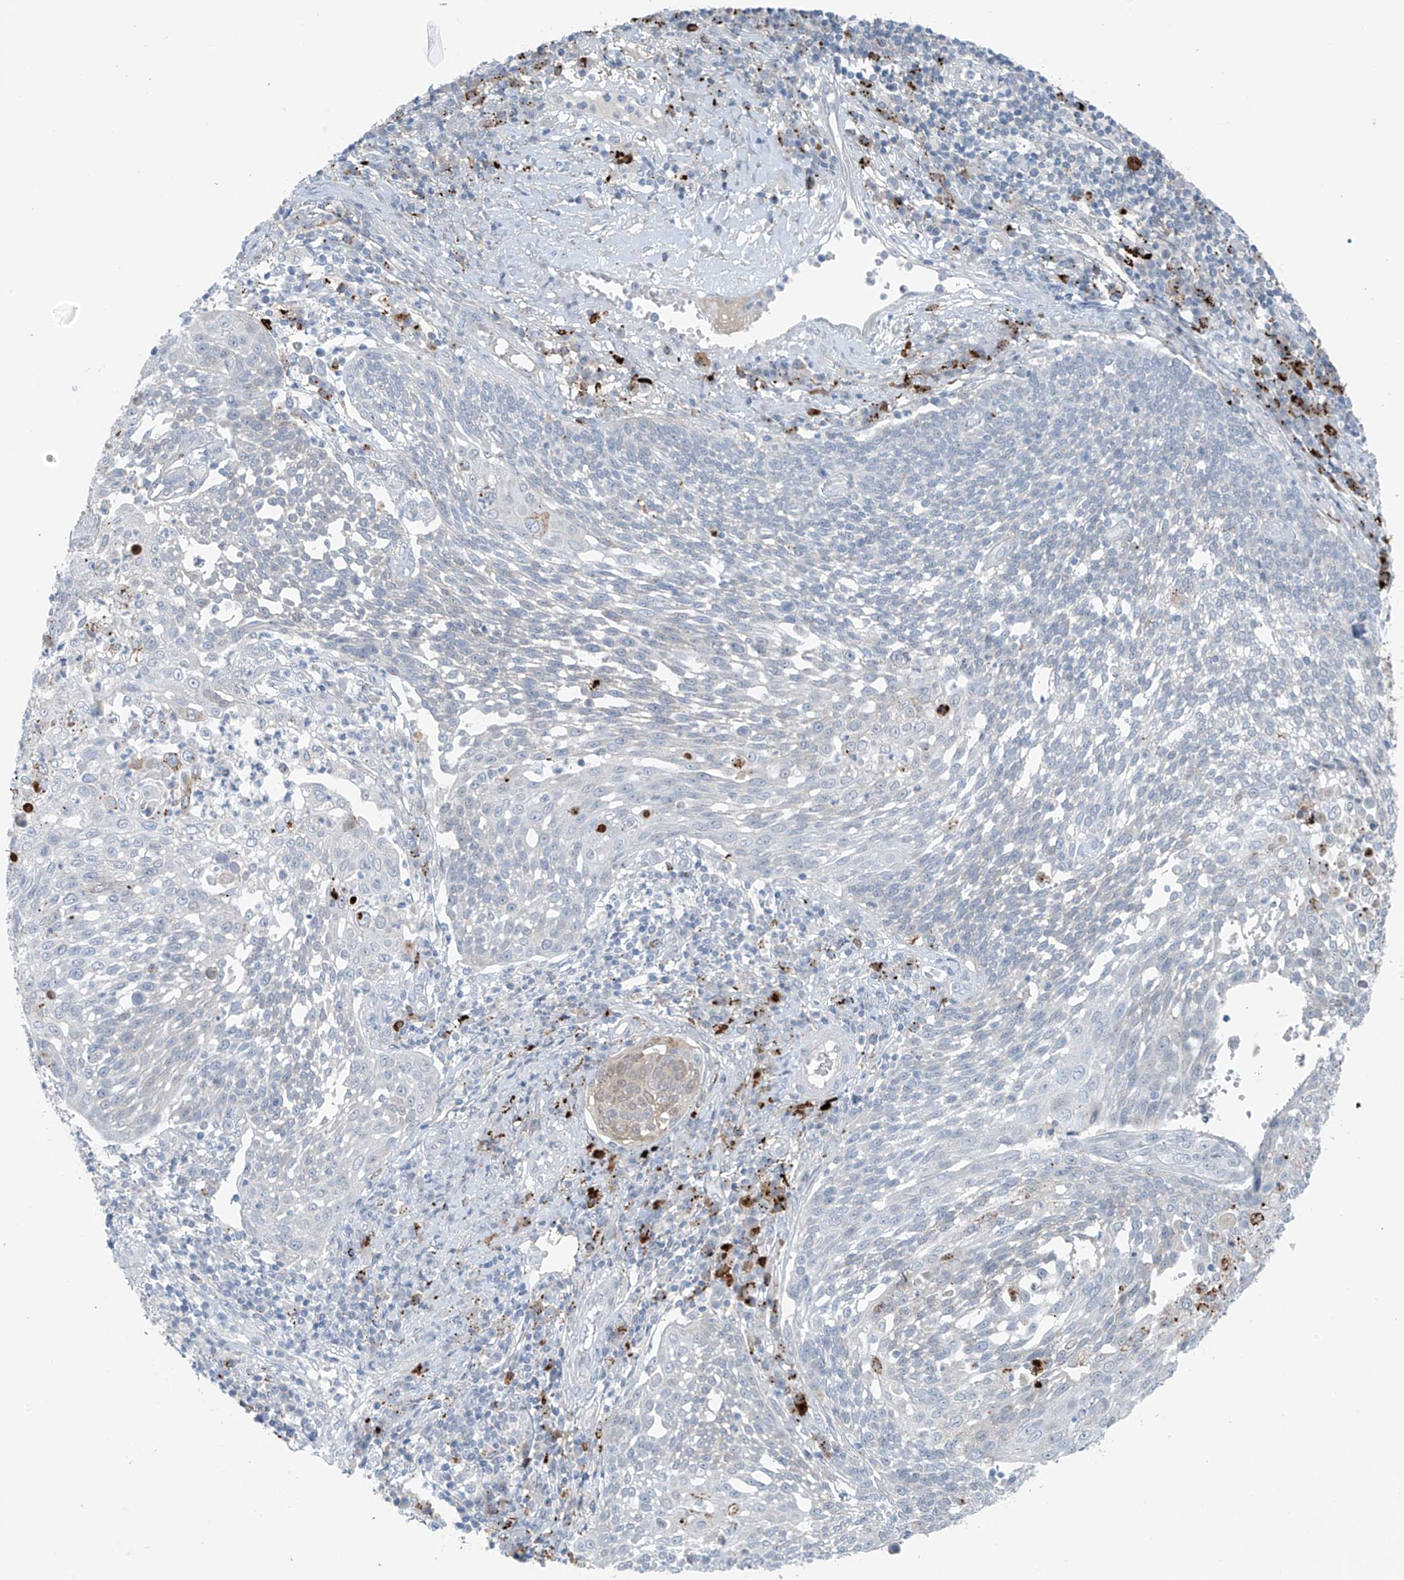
{"staining": {"intensity": "negative", "quantity": "none", "location": "none"}, "tissue": "cervical cancer", "cell_type": "Tumor cells", "image_type": "cancer", "snomed": [{"axis": "morphology", "description": "Squamous cell carcinoma, NOS"}, {"axis": "topography", "description": "Cervix"}], "caption": "DAB (3,3'-diaminobenzidine) immunohistochemical staining of human cervical cancer (squamous cell carcinoma) demonstrates no significant staining in tumor cells. (Stains: DAB immunohistochemistry (IHC) with hematoxylin counter stain, Microscopy: brightfield microscopy at high magnification).", "gene": "ZNF793", "patient": {"sex": "female", "age": 34}}